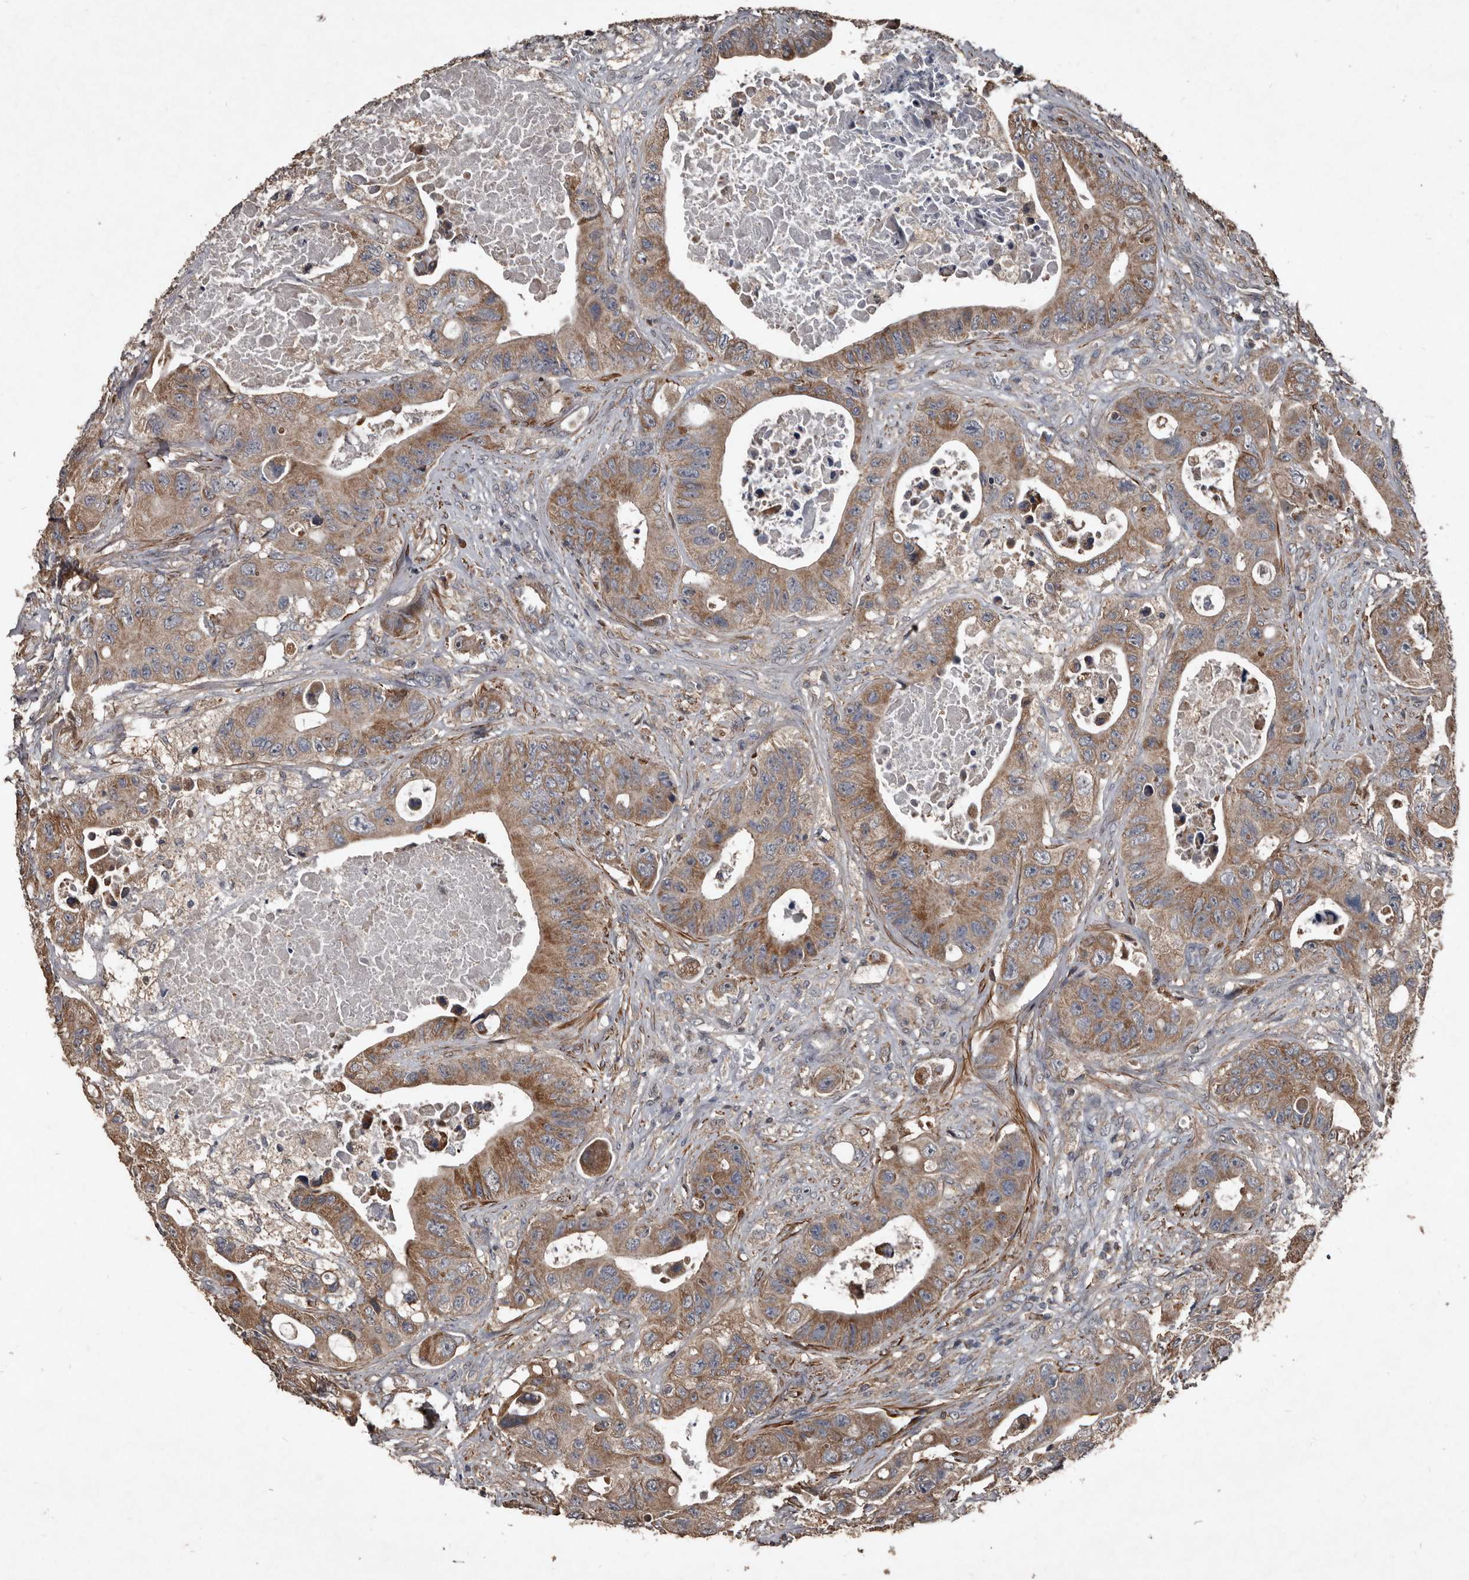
{"staining": {"intensity": "moderate", "quantity": ">75%", "location": "cytoplasmic/membranous"}, "tissue": "colorectal cancer", "cell_type": "Tumor cells", "image_type": "cancer", "snomed": [{"axis": "morphology", "description": "Adenocarcinoma, NOS"}, {"axis": "topography", "description": "Colon"}], "caption": "Immunohistochemical staining of colorectal adenocarcinoma shows medium levels of moderate cytoplasmic/membranous protein staining in approximately >75% of tumor cells.", "gene": "GREB1", "patient": {"sex": "female", "age": 46}}